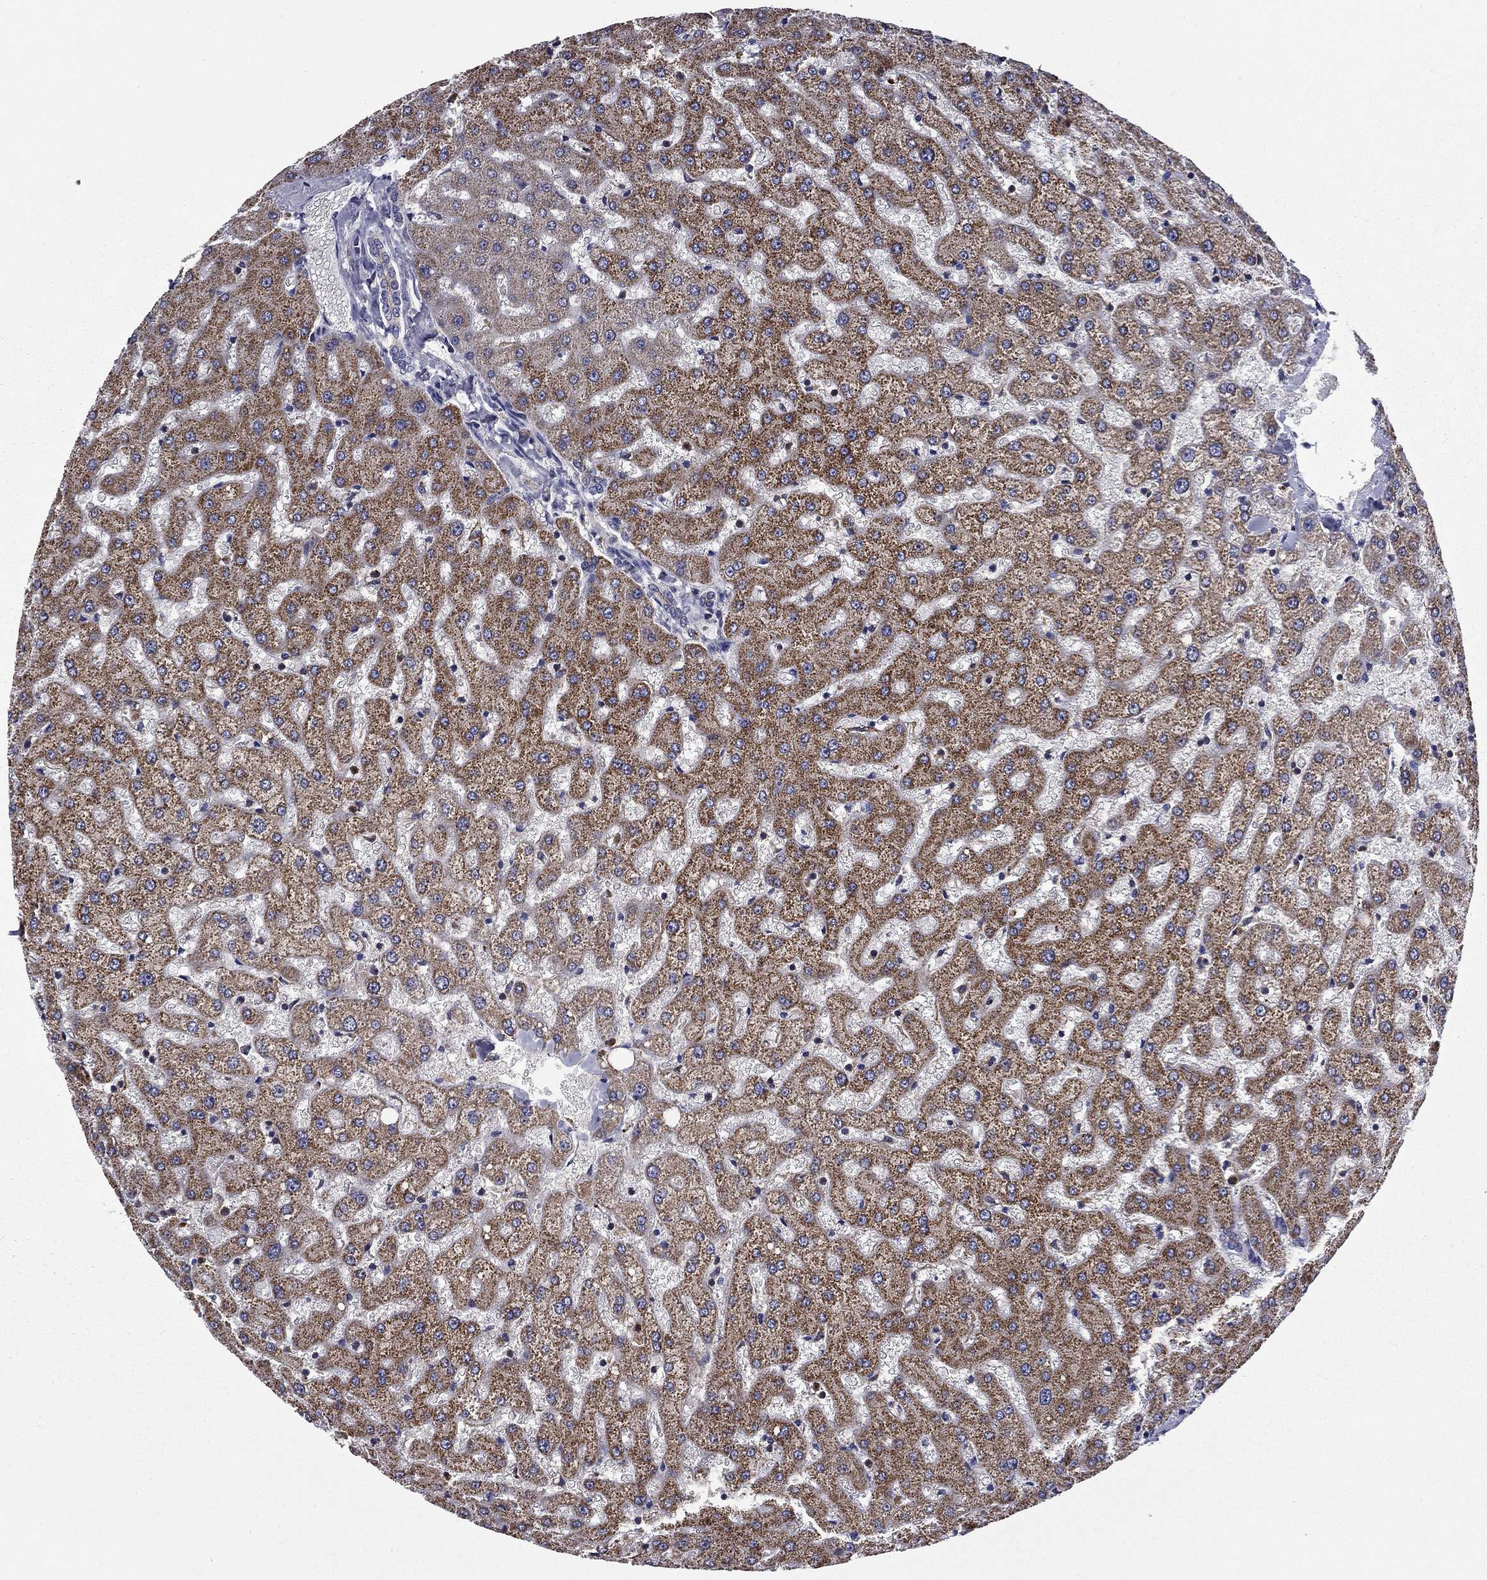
{"staining": {"intensity": "negative", "quantity": "none", "location": "none"}, "tissue": "liver", "cell_type": "Cholangiocytes", "image_type": "normal", "snomed": [{"axis": "morphology", "description": "Normal tissue, NOS"}, {"axis": "topography", "description": "Liver"}], "caption": "Cholangiocytes show no significant protein staining in normal liver. Nuclei are stained in blue.", "gene": "CEACAM7", "patient": {"sex": "female", "age": 50}}